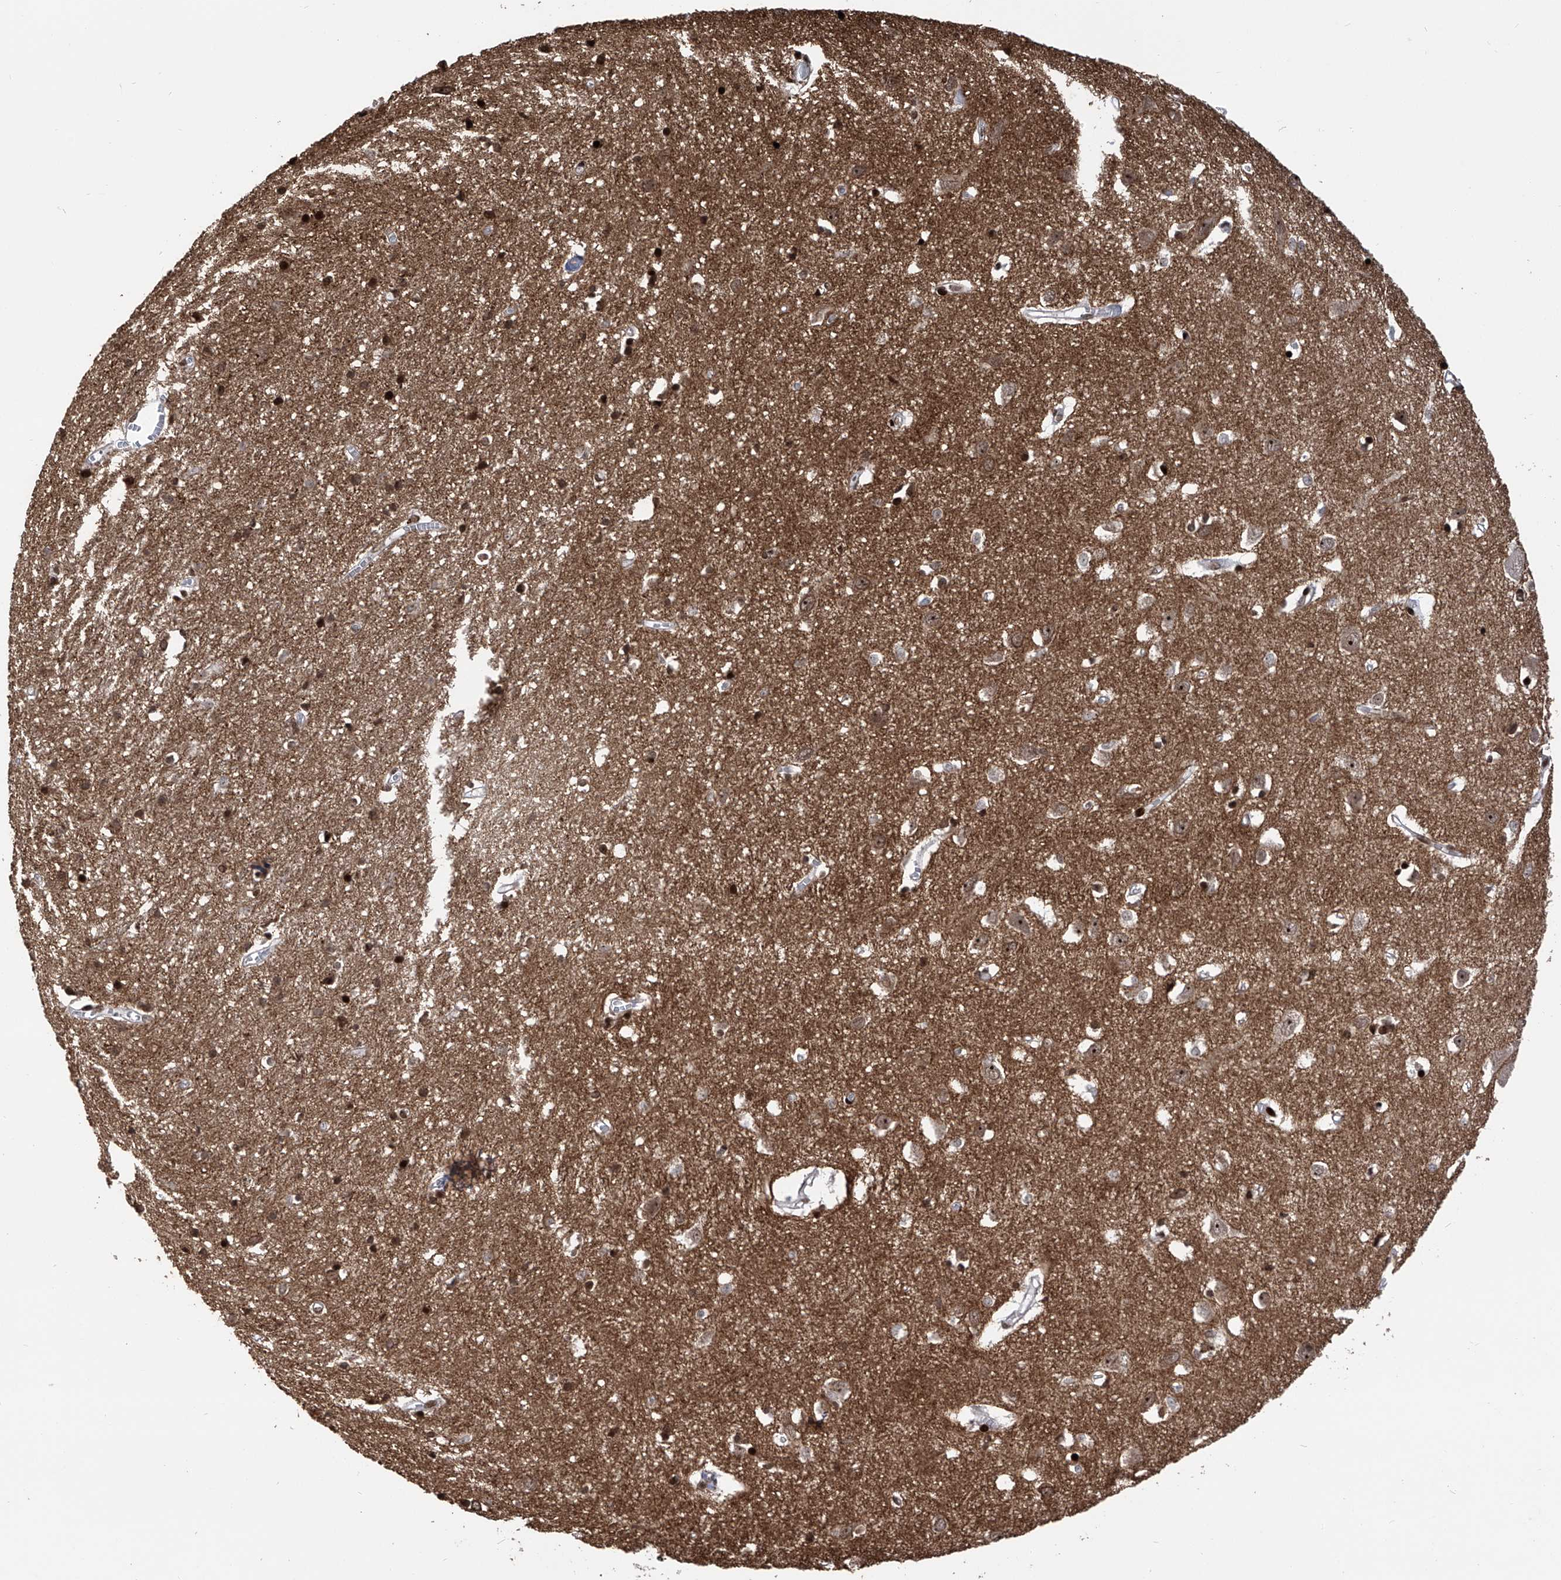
{"staining": {"intensity": "strong", "quantity": ">75%", "location": "nuclear"}, "tissue": "cerebral cortex", "cell_type": "Endothelial cells", "image_type": "normal", "snomed": [{"axis": "morphology", "description": "Normal tissue, NOS"}, {"axis": "topography", "description": "Cerebral cortex"}], "caption": "Immunohistochemistry (IHC) (DAB) staining of benign cerebral cortex reveals strong nuclear protein staining in approximately >75% of endothelial cells.", "gene": "PAK1IP1", "patient": {"sex": "female", "age": 64}}